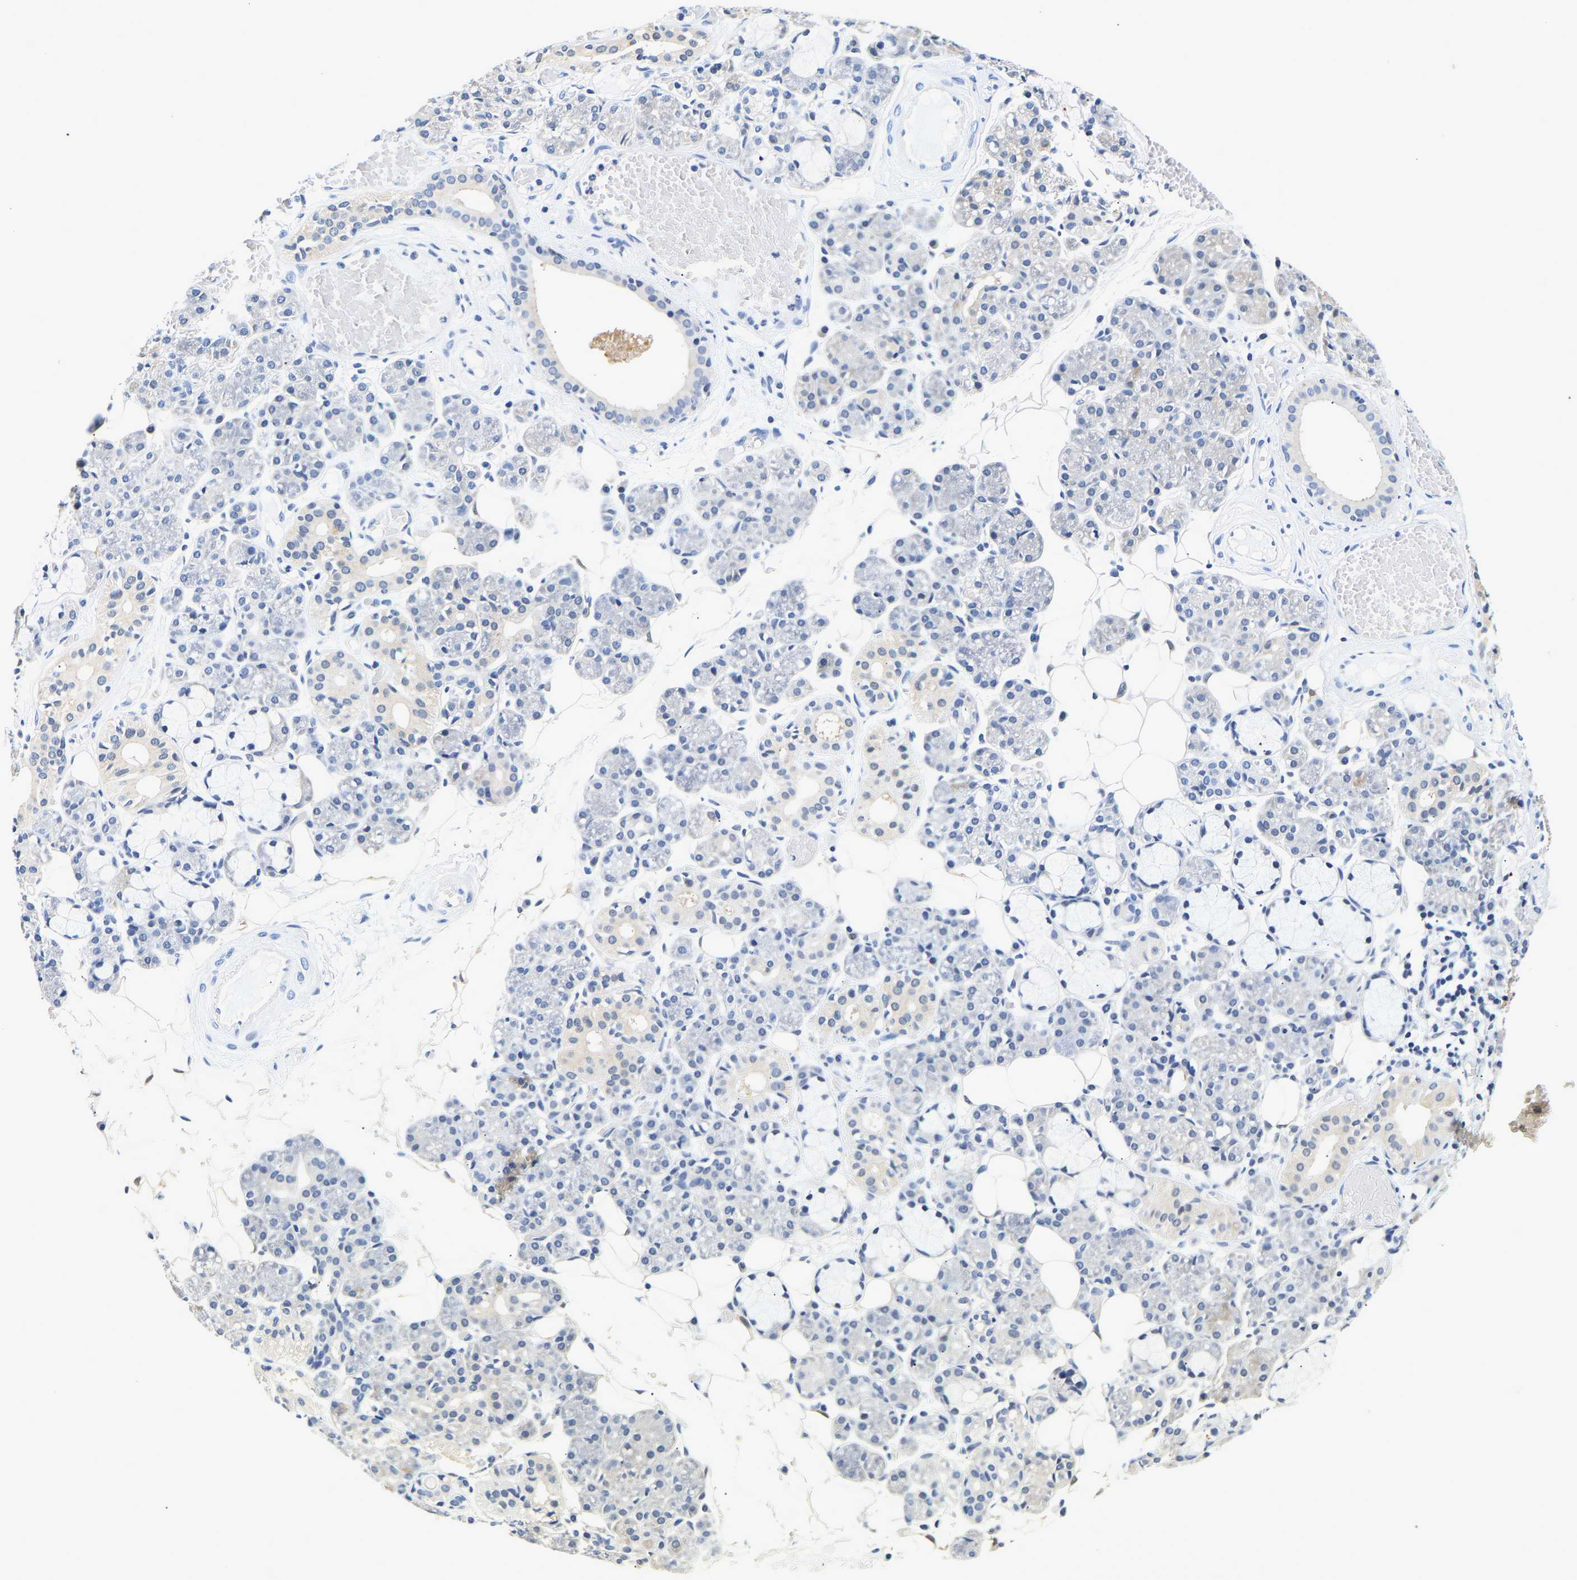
{"staining": {"intensity": "negative", "quantity": "none", "location": "none"}, "tissue": "salivary gland", "cell_type": "Glandular cells", "image_type": "normal", "snomed": [{"axis": "morphology", "description": "Normal tissue, NOS"}, {"axis": "topography", "description": "Salivary gland"}], "caption": "Salivary gland stained for a protein using IHC demonstrates no positivity glandular cells.", "gene": "UCHL3", "patient": {"sex": "male", "age": 63}}